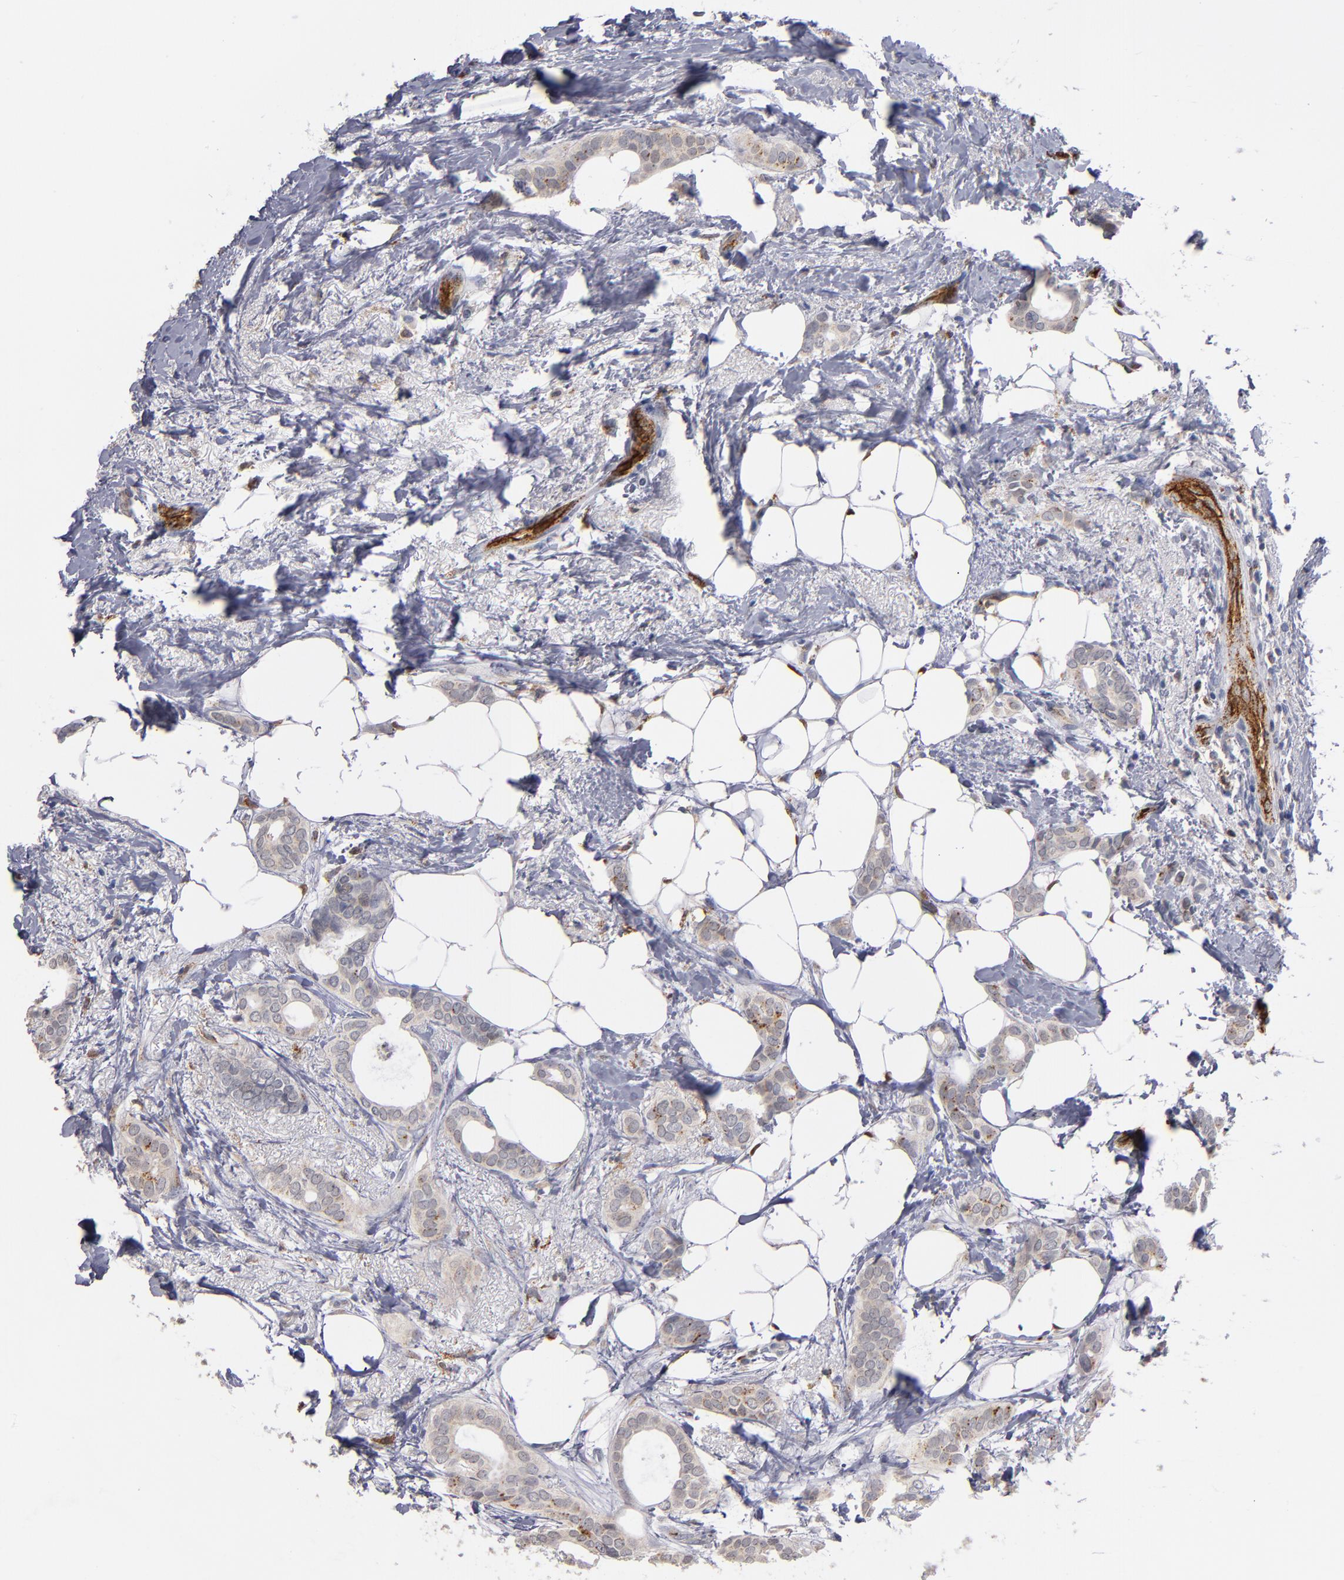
{"staining": {"intensity": "weak", "quantity": "25%-75%", "location": "cytoplasmic/membranous"}, "tissue": "breast cancer", "cell_type": "Tumor cells", "image_type": "cancer", "snomed": [{"axis": "morphology", "description": "Duct carcinoma"}, {"axis": "topography", "description": "Breast"}], "caption": "Immunohistochemistry (IHC) photomicrograph of human breast infiltrating ductal carcinoma stained for a protein (brown), which displays low levels of weak cytoplasmic/membranous expression in approximately 25%-75% of tumor cells.", "gene": "SELP", "patient": {"sex": "female", "age": 54}}